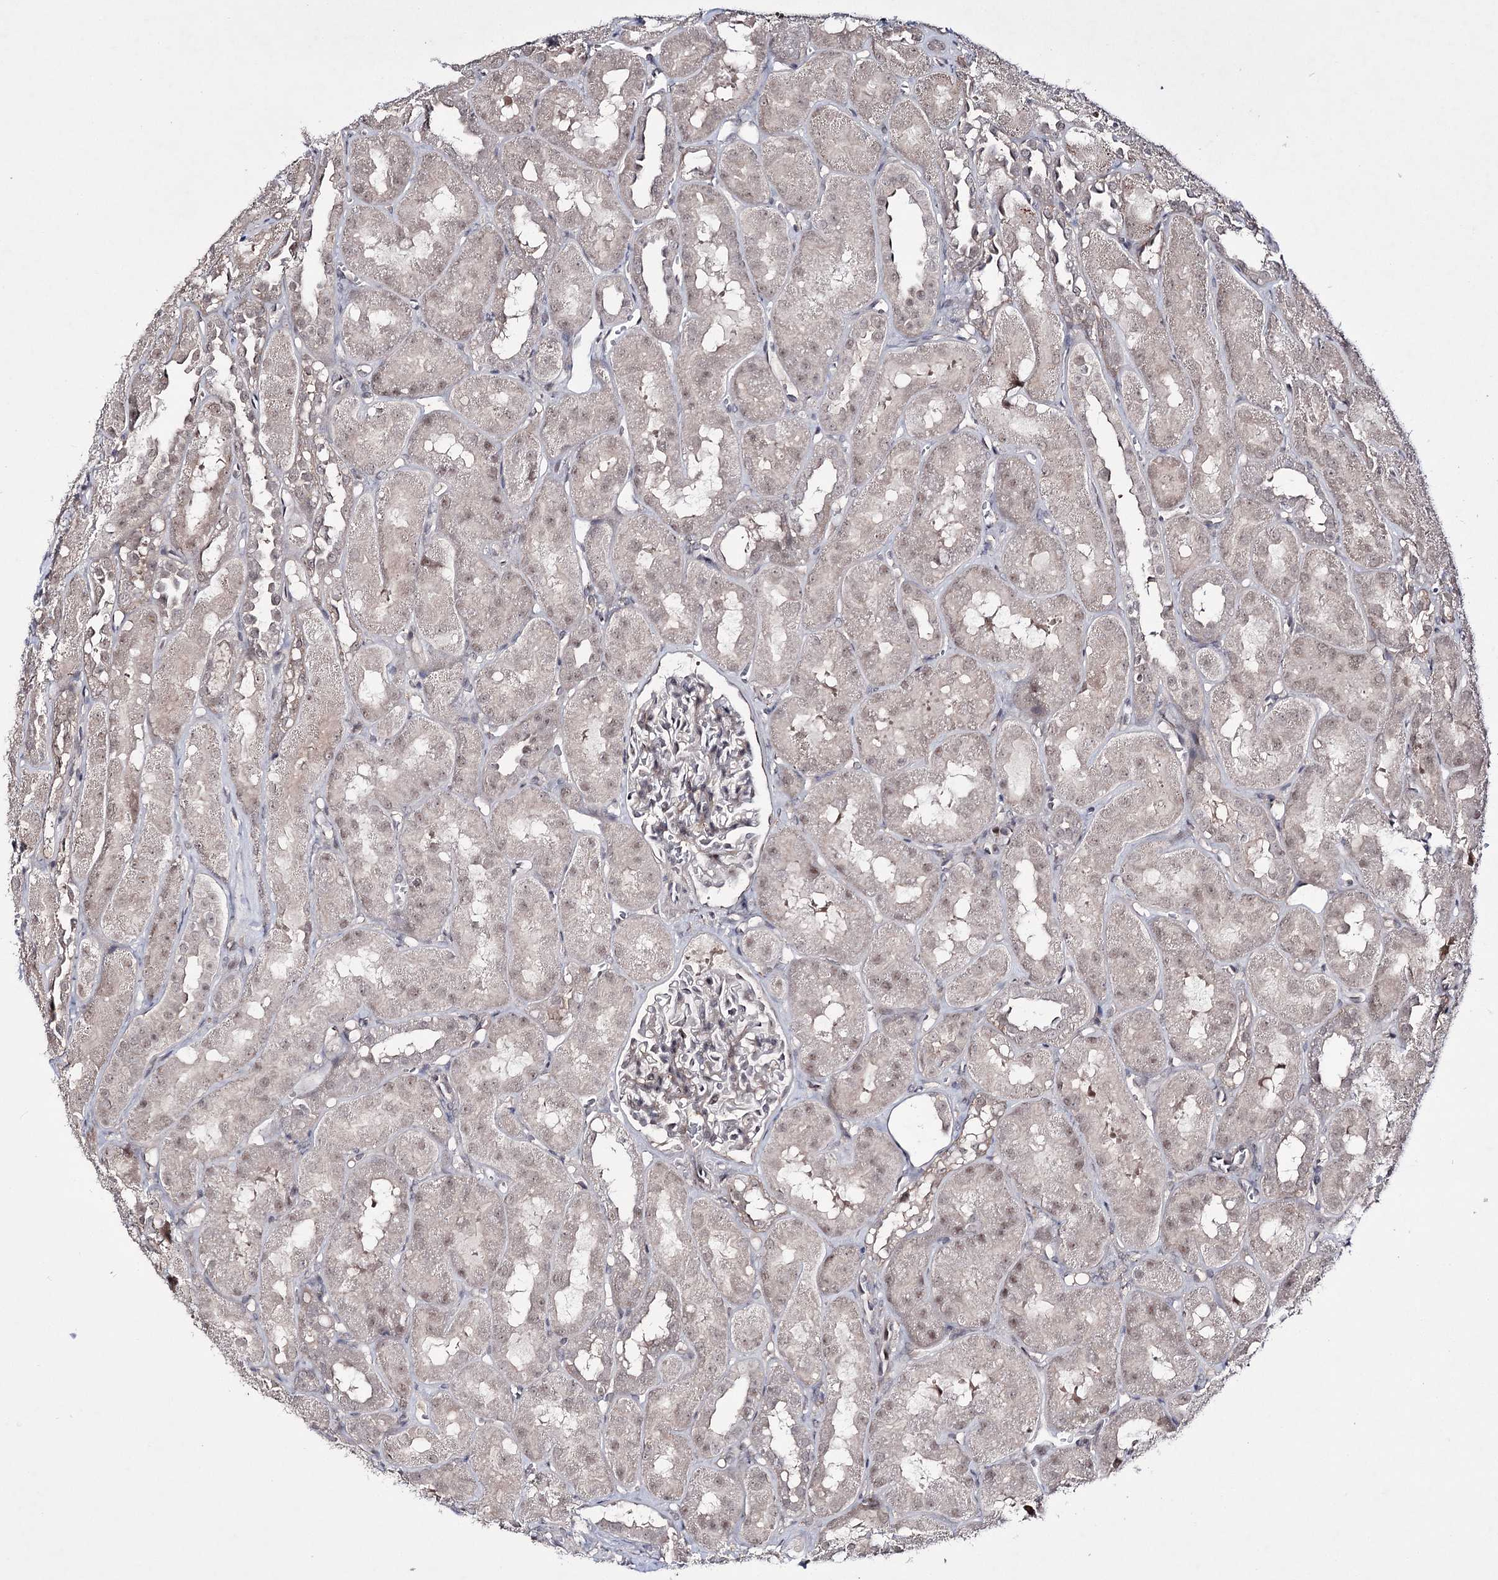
{"staining": {"intensity": "weak", "quantity": "25%-75%", "location": "cytoplasmic/membranous"}, "tissue": "kidney", "cell_type": "Cells in glomeruli", "image_type": "normal", "snomed": [{"axis": "morphology", "description": "Normal tissue, NOS"}, {"axis": "topography", "description": "Kidney"}, {"axis": "topography", "description": "Urinary bladder"}], "caption": "Cells in glomeruli exhibit low levels of weak cytoplasmic/membranous positivity in approximately 25%-75% of cells in benign human kidney.", "gene": "HOXC11", "patient": {"sex": "male", "age": 16}}